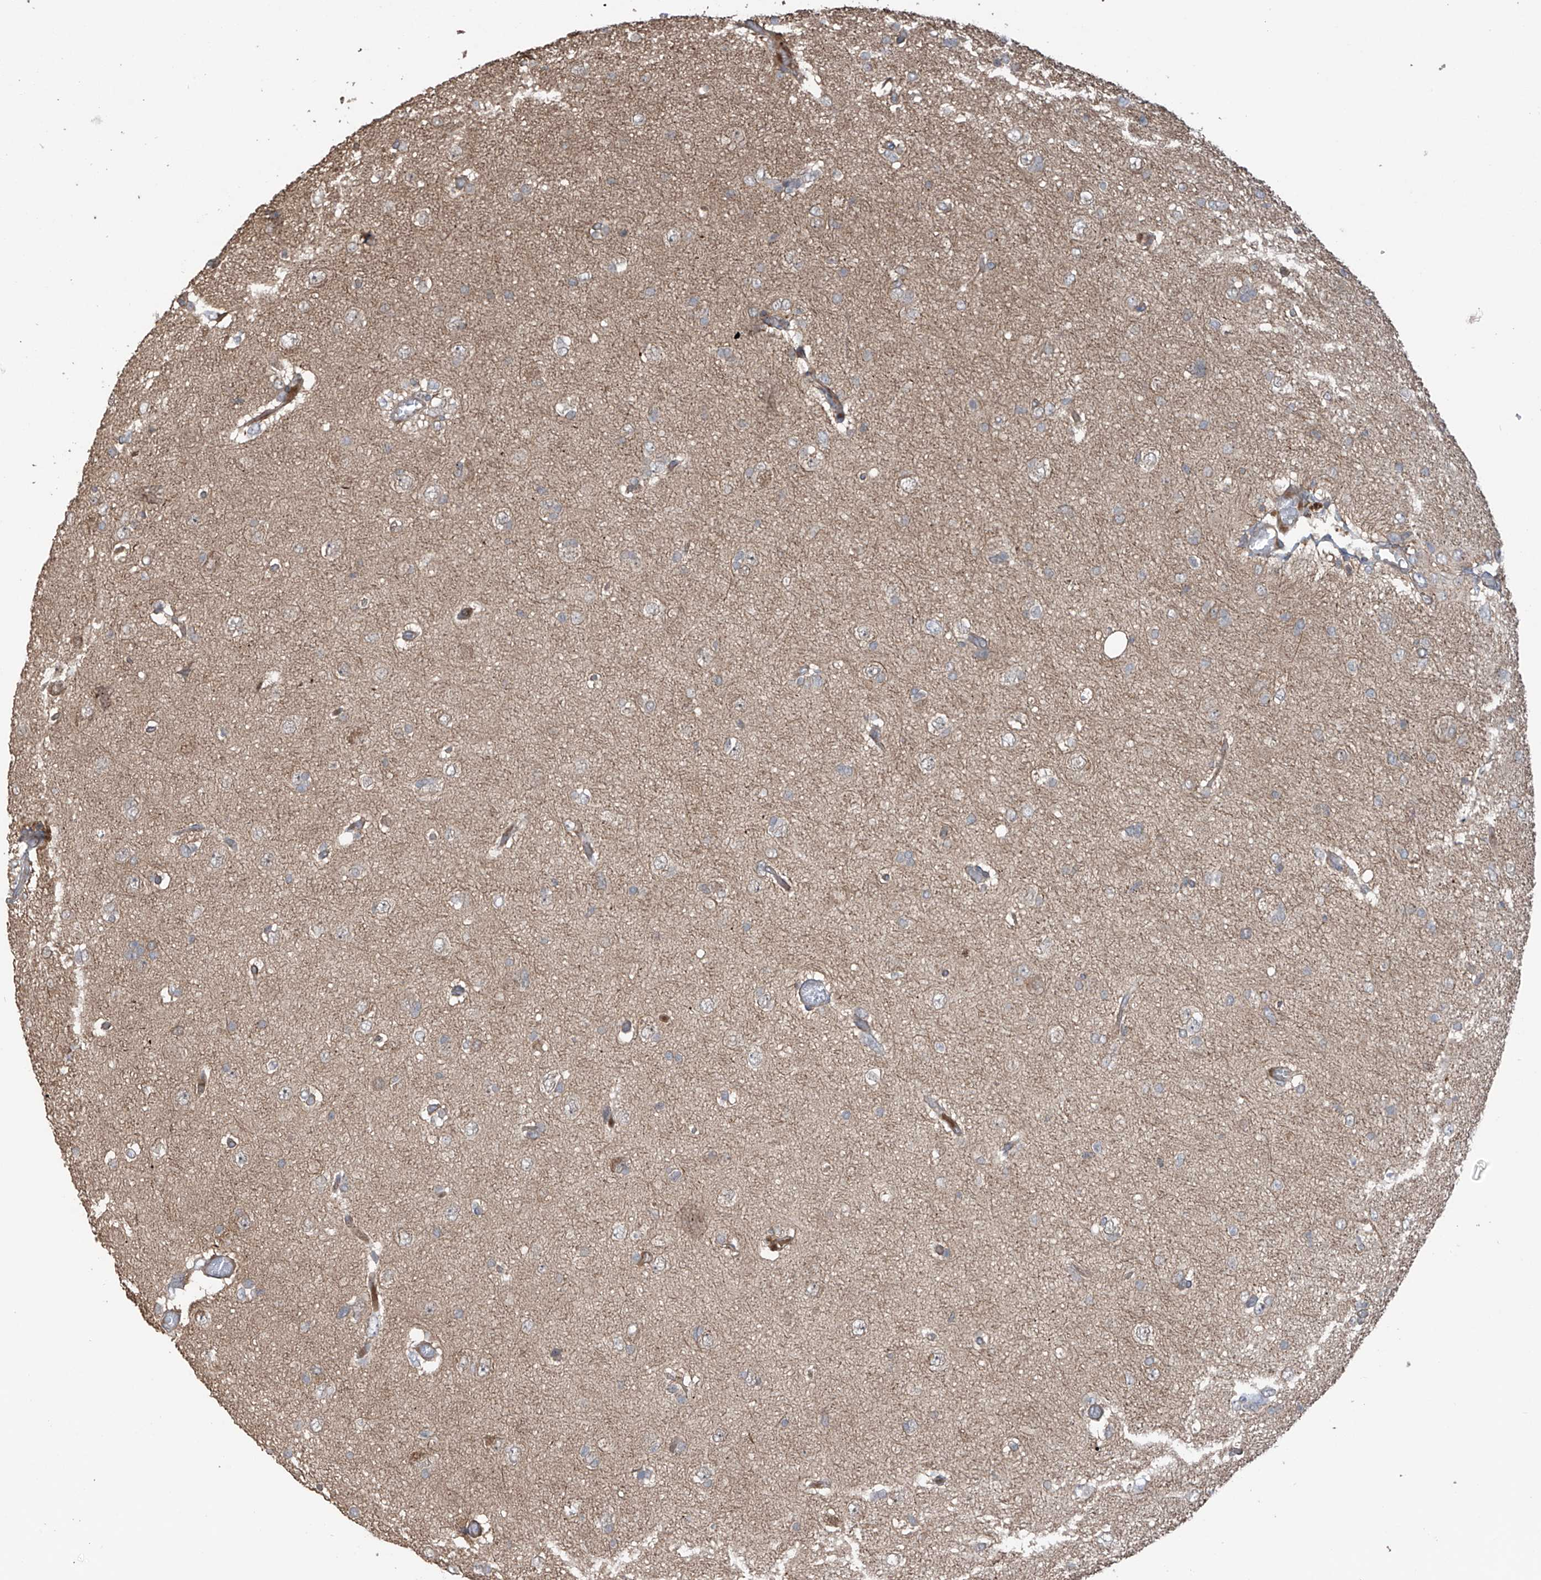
{"staining": {"intensity": "weak", "quantity": "<25%", "location": "cytoplasmic/membranous"}, "tissue": "glioma", "cell_type": "Tumor cells", "image_type": "cancer", "snomed": [{"axis": "morphology", "description": "Glioma, malignant, High grade"}, {"axis": "topography", "description": "Brain"}], "caption": "This photomicrograph is of glioma stained with IHC to label a protein in brown with the nuclei are counter-stained blue. There is no positivity in tumor cells. (DAB immunohistochemistry (IHC) visualized using brightfield microscopy, high magnification).", "gene": "SAMD3", "patient": {"sex": "female", "age": 59}}